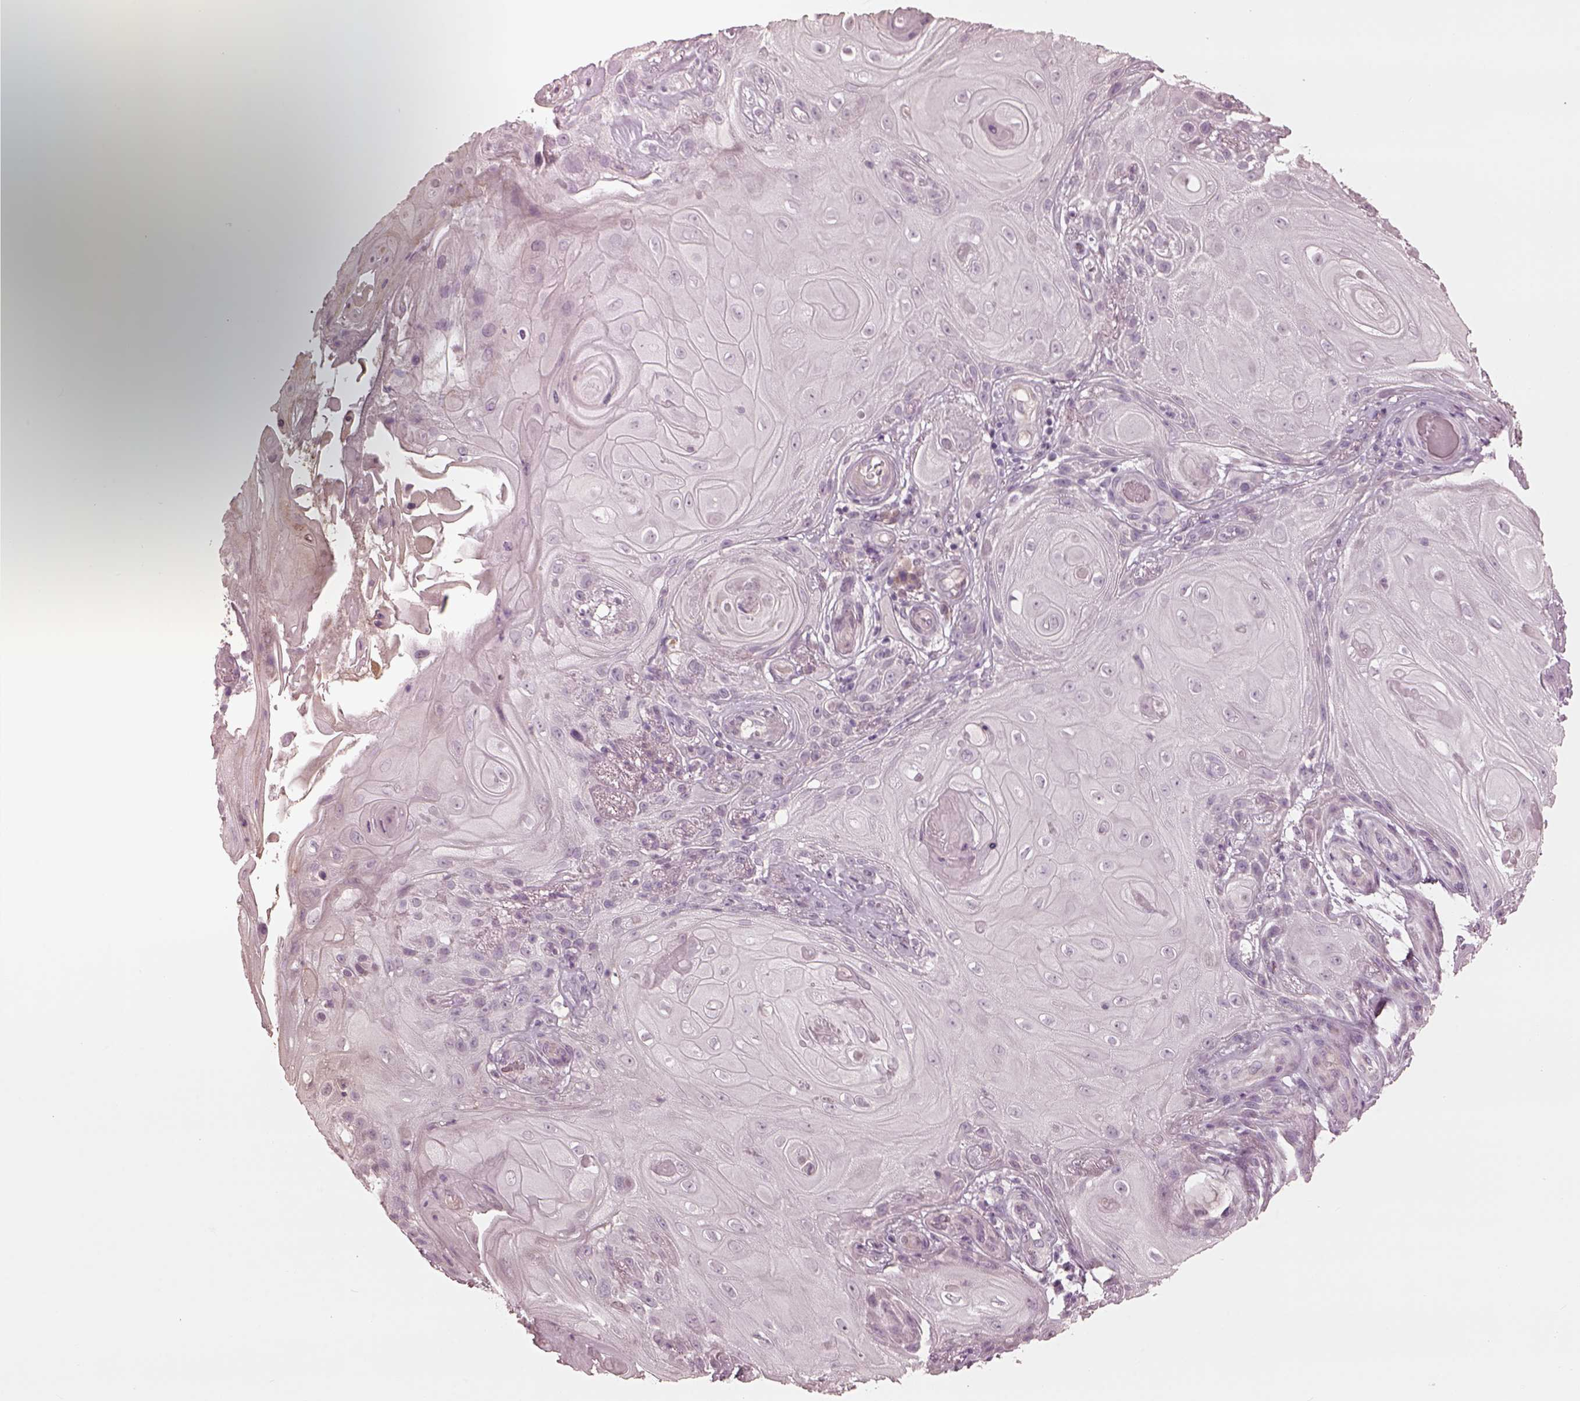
{"staining": {"intensity": "negative", "quantity": "none", "location": "none"}, "tissue": "skin cancer", "cell_type": "Tumor cells", "image_type": "cancer", "snomed": [{"axis": "morphology", "description": "Squamous cell carcinoma, NOS"}, {"axis": "topography", "description": "Skin"}], "caption": "DAB (3,3'-diaminobenzidine) immunohistochemical staining of skin cancer exhibits no significant expression in tumor cells. Brightfield microscopy of immunohistochemistry (IHC) stained with DAB (brown) and hematoxylin (blue), captured at high magnification.", "gene": "OPTC", "patient": {"sex": "male", "age": 62}}